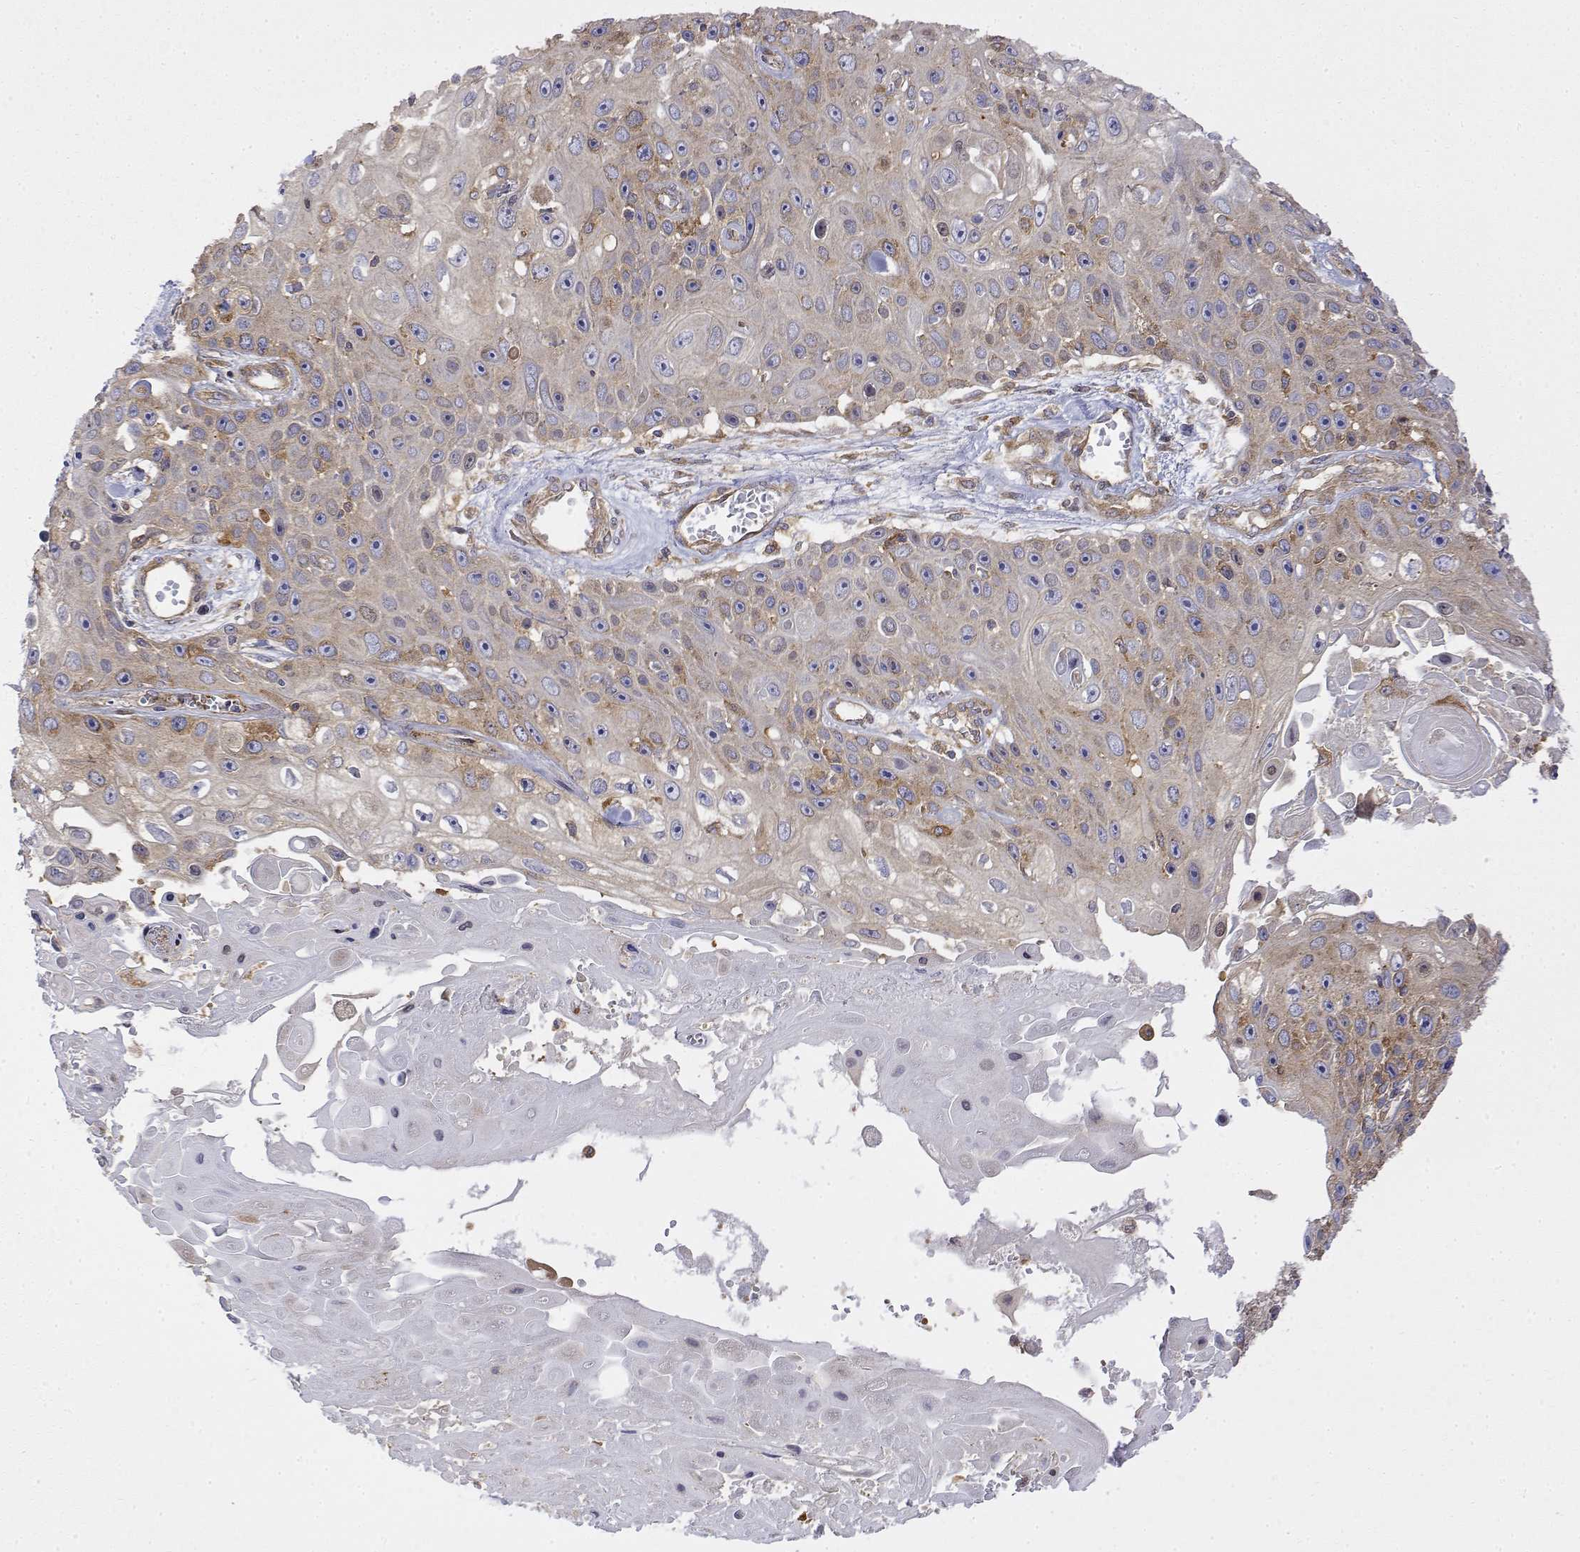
{"staining": {"intensity": "weak", "quantity": "<25%", "location": "cytoplasmic/membranous"}, "tissue": "skin cancer", "cell_type": "Tumor cells", "image_type": "cancer", "snomed": [{"axis": "morphology", "description": "Squamous cell carcinoma, NOS"}, {"axis": "topography", "description": "Skin"}], "caption": "Skin cancer was stained to show a protein in brown. There is no significant positivity in tumor cells.", "gene": "PACSIN2", "patient": {"sex": "male", "age": 82}}